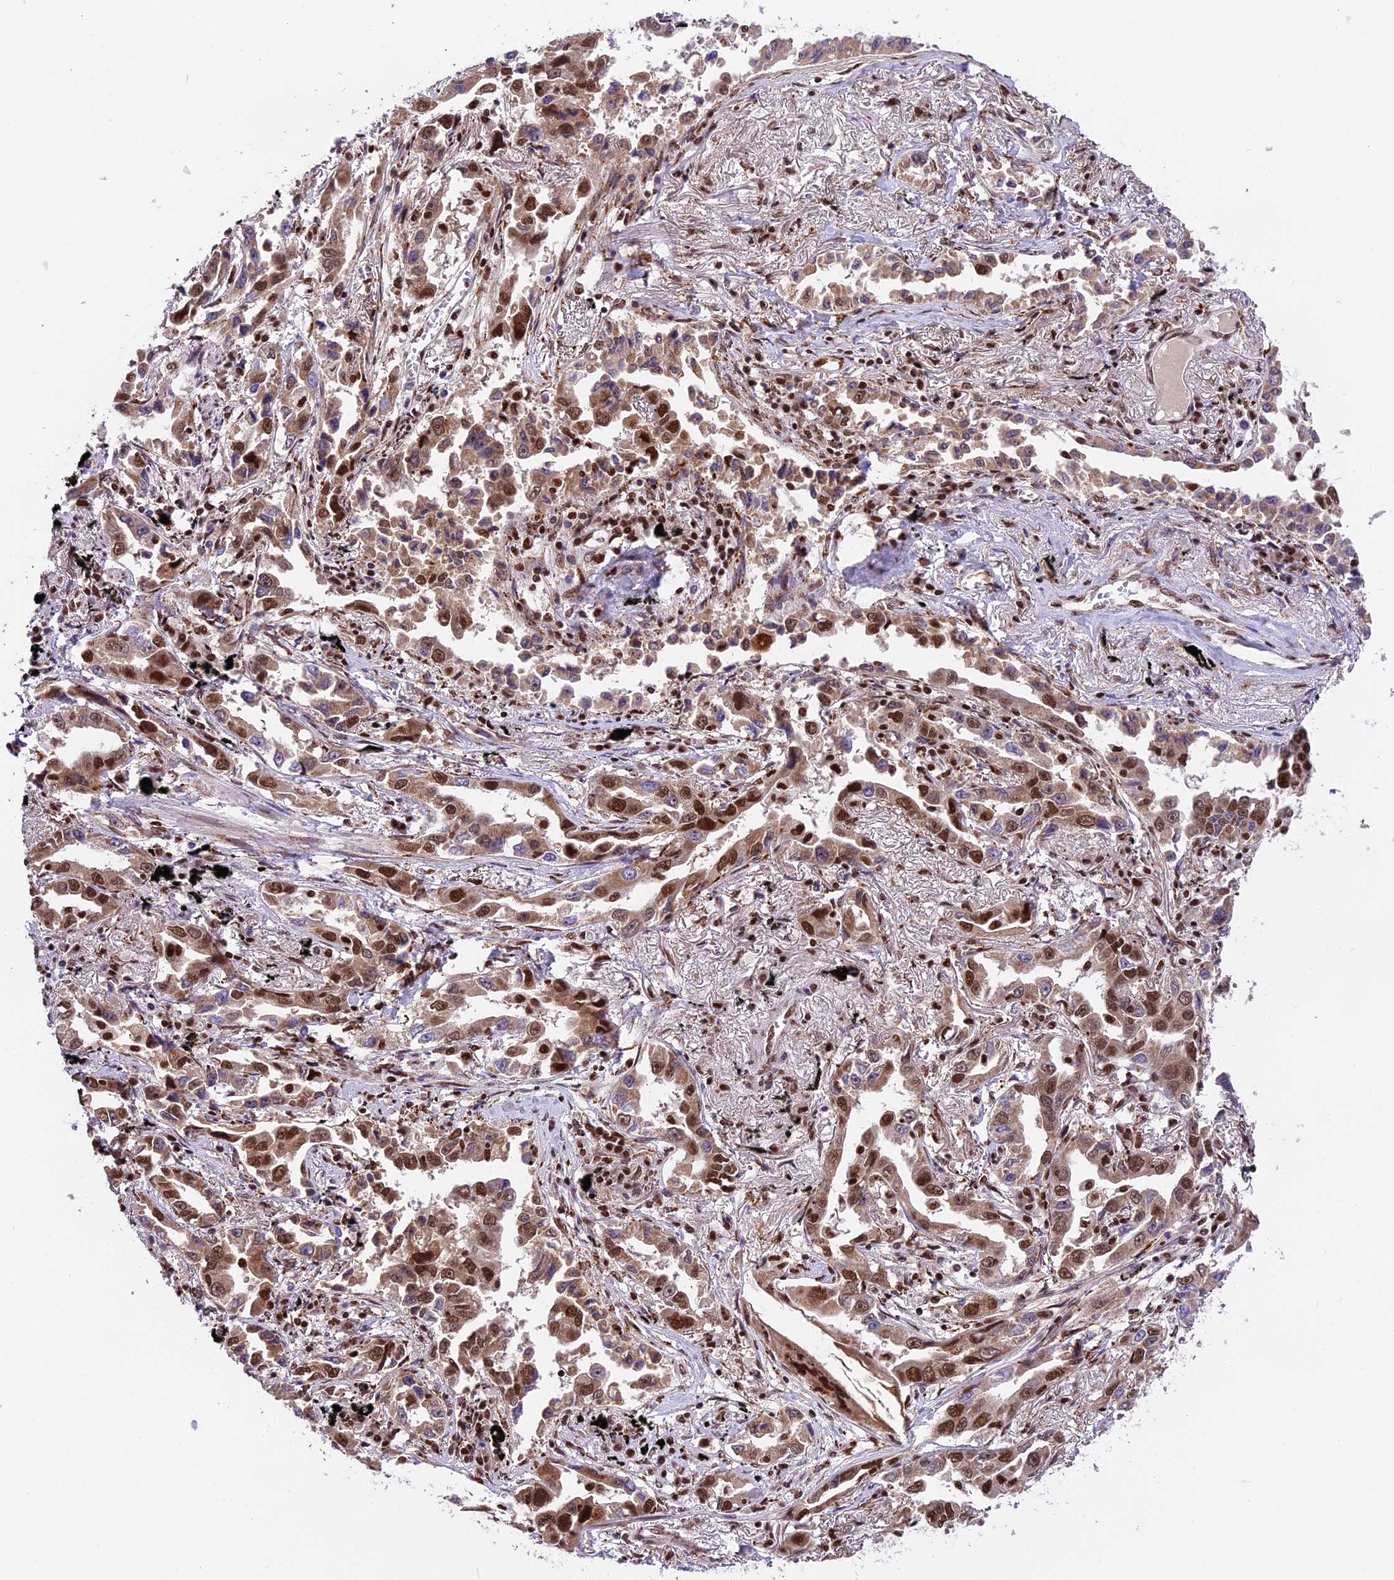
{"staining": {"intensity": "moderate", "quantity": ">75%", "location": "cytoplasmic/membranous,nuclear"}, "tissue": "lung cancer", "cell_type": "Tumor cells", "image_type": "cancer", "snomed": [{"axis": "morphology", "description": "Adenocarcinoma, NOS"}, {"axis": "topography", "description": "Lung"}], "caption": "Immunohistochemistry image of neoplastic tissue: lung cancer (adenocarcinoma) stained using immunohistochemistry (IHC) shows medium levels of moderate protein expression localized specifically in the cytoplasmic/membranous and nuclear of tumor cells, appearing as a cytoplasmic/membranous and nuclear brown color.", "gene": "RAMAC", "patient": {"sex": "male", "age": 67}}